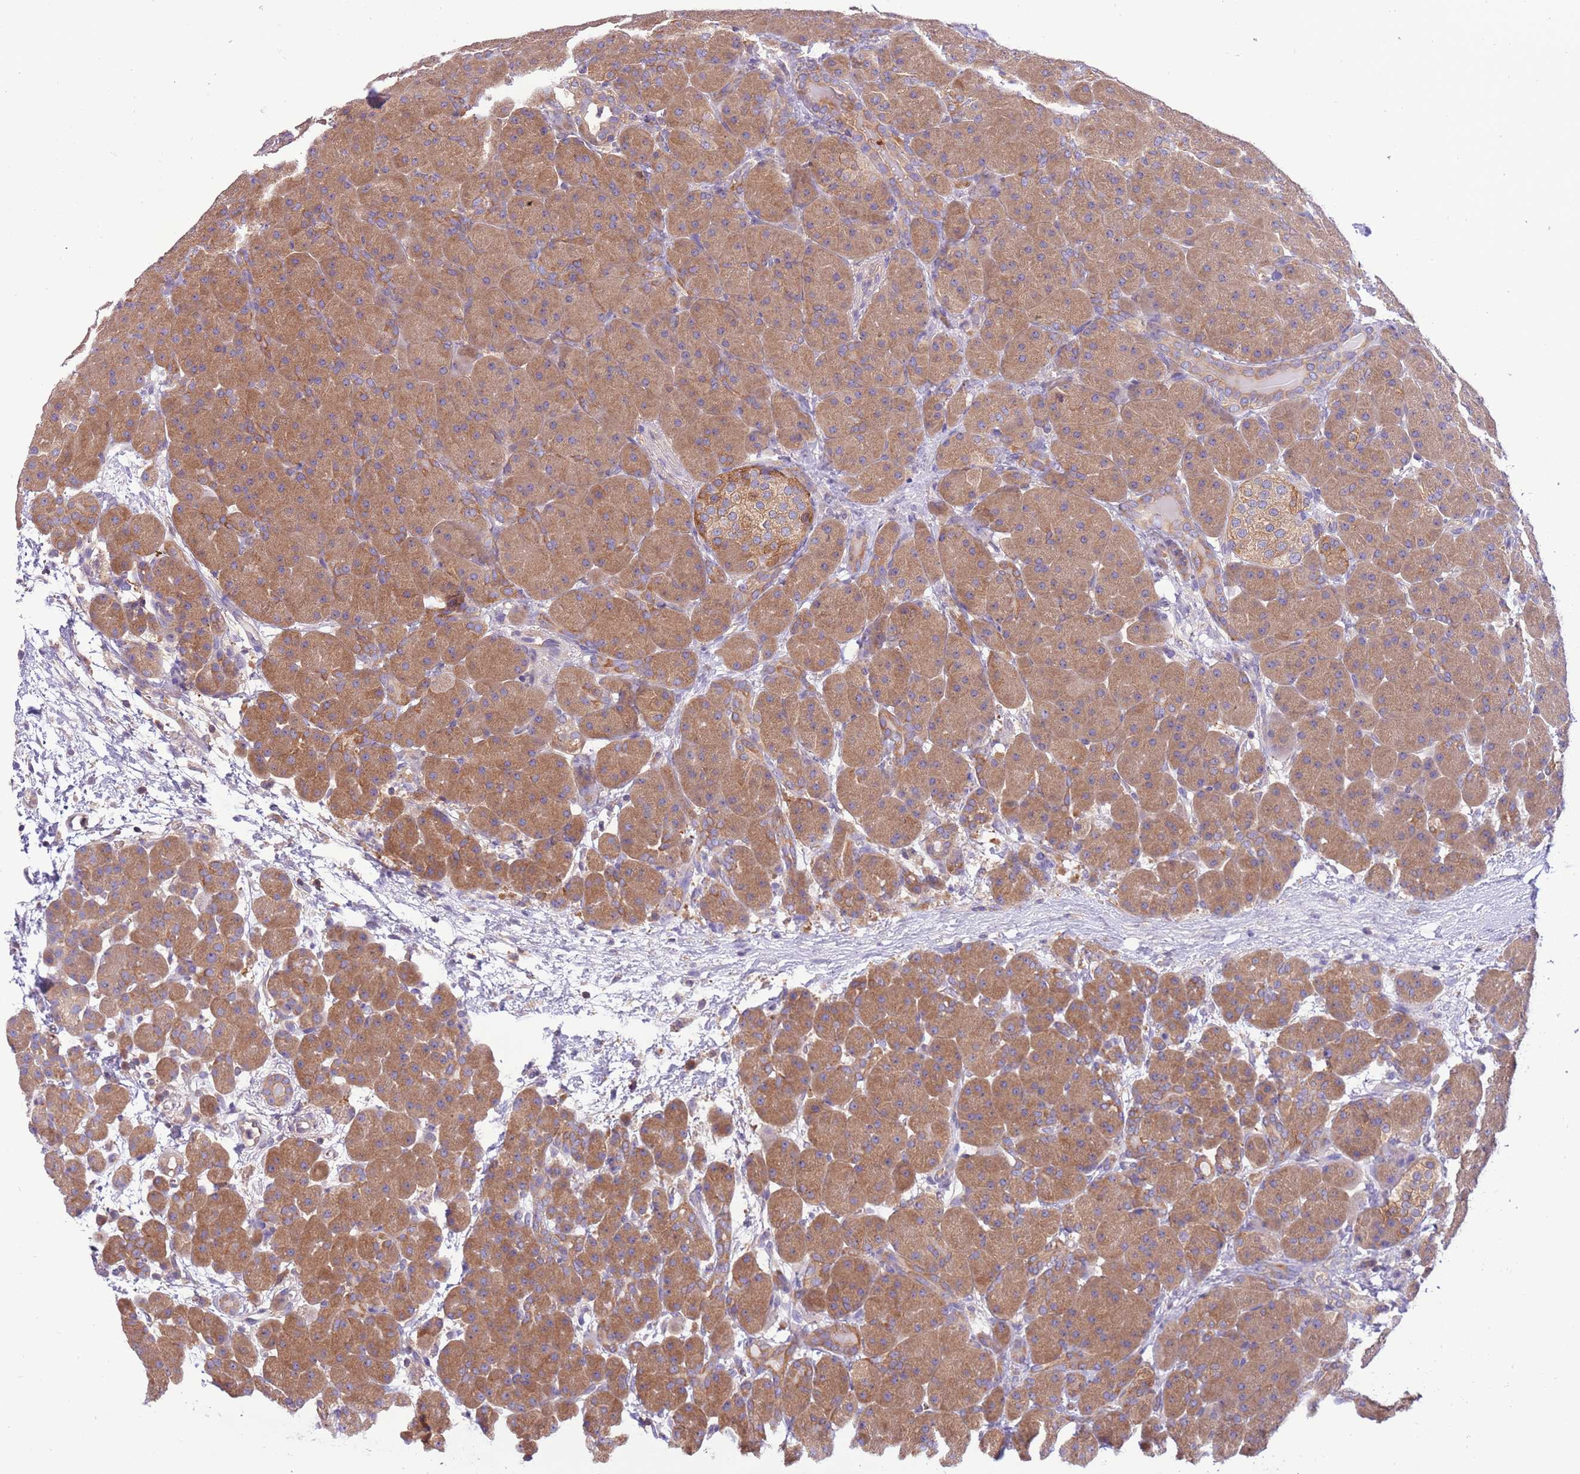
{"staining": {"intensity": "moderate", "quantity": "25%-75%", "location": "cytoplasmic/membranous"}, "tissue": "pancreas", "cell_type": "Exocrine glandular cells", "image_type": "normal", "snomed": [{"axis": "morphology", "description": "Normal tissue, NOS"}, {"axis": "topography", "description": "Pancreas"}], "caption": "Moderate cytoplasmic/membranous positivity is appreciated in about 25%-75% of exocrine glandular cells in benign pancreas.", "gene": "STIP1", "patient": {"sex": "male", "age": 66}}